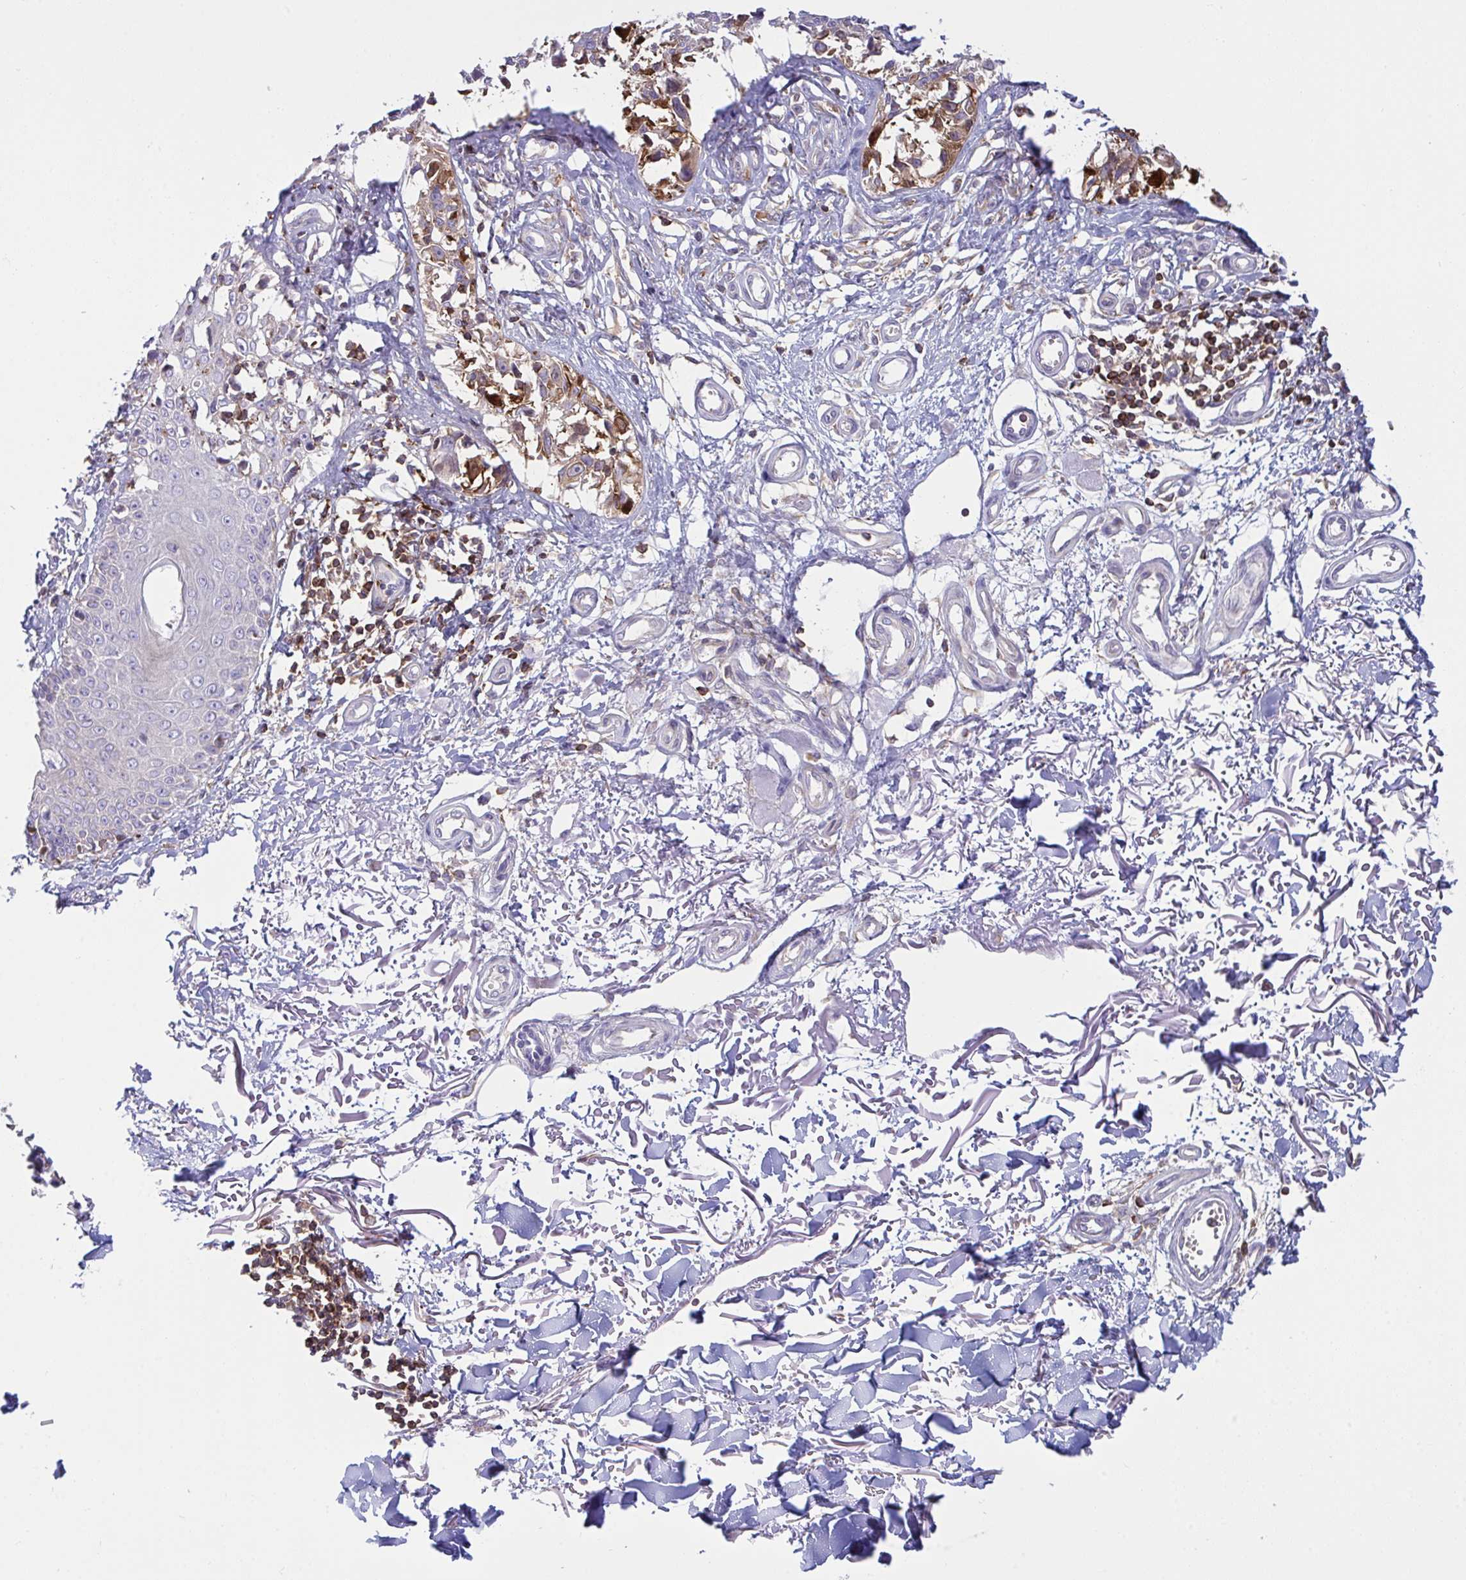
{"staining": {"intensity": "moderate", "quantity": "25%-75%", "location": "cytoplasmic/membranous"}, "tissue": "melanoma", "cell_type": "Tumor cells", "image_type": "cancer", "snomed": [{"axis": "morphology", "description": "Malignant melanoma, NOS"}, {"axis": "topography", "description": "Skin"}], "caption": "Protein analysis of melanoma tissue exhibits moderate cytoplasmic/membranous positivity in about 25%-75% of tumor cells.", "gene": "TSC22D3", "patient": {"sex": "male", "age": 73}}